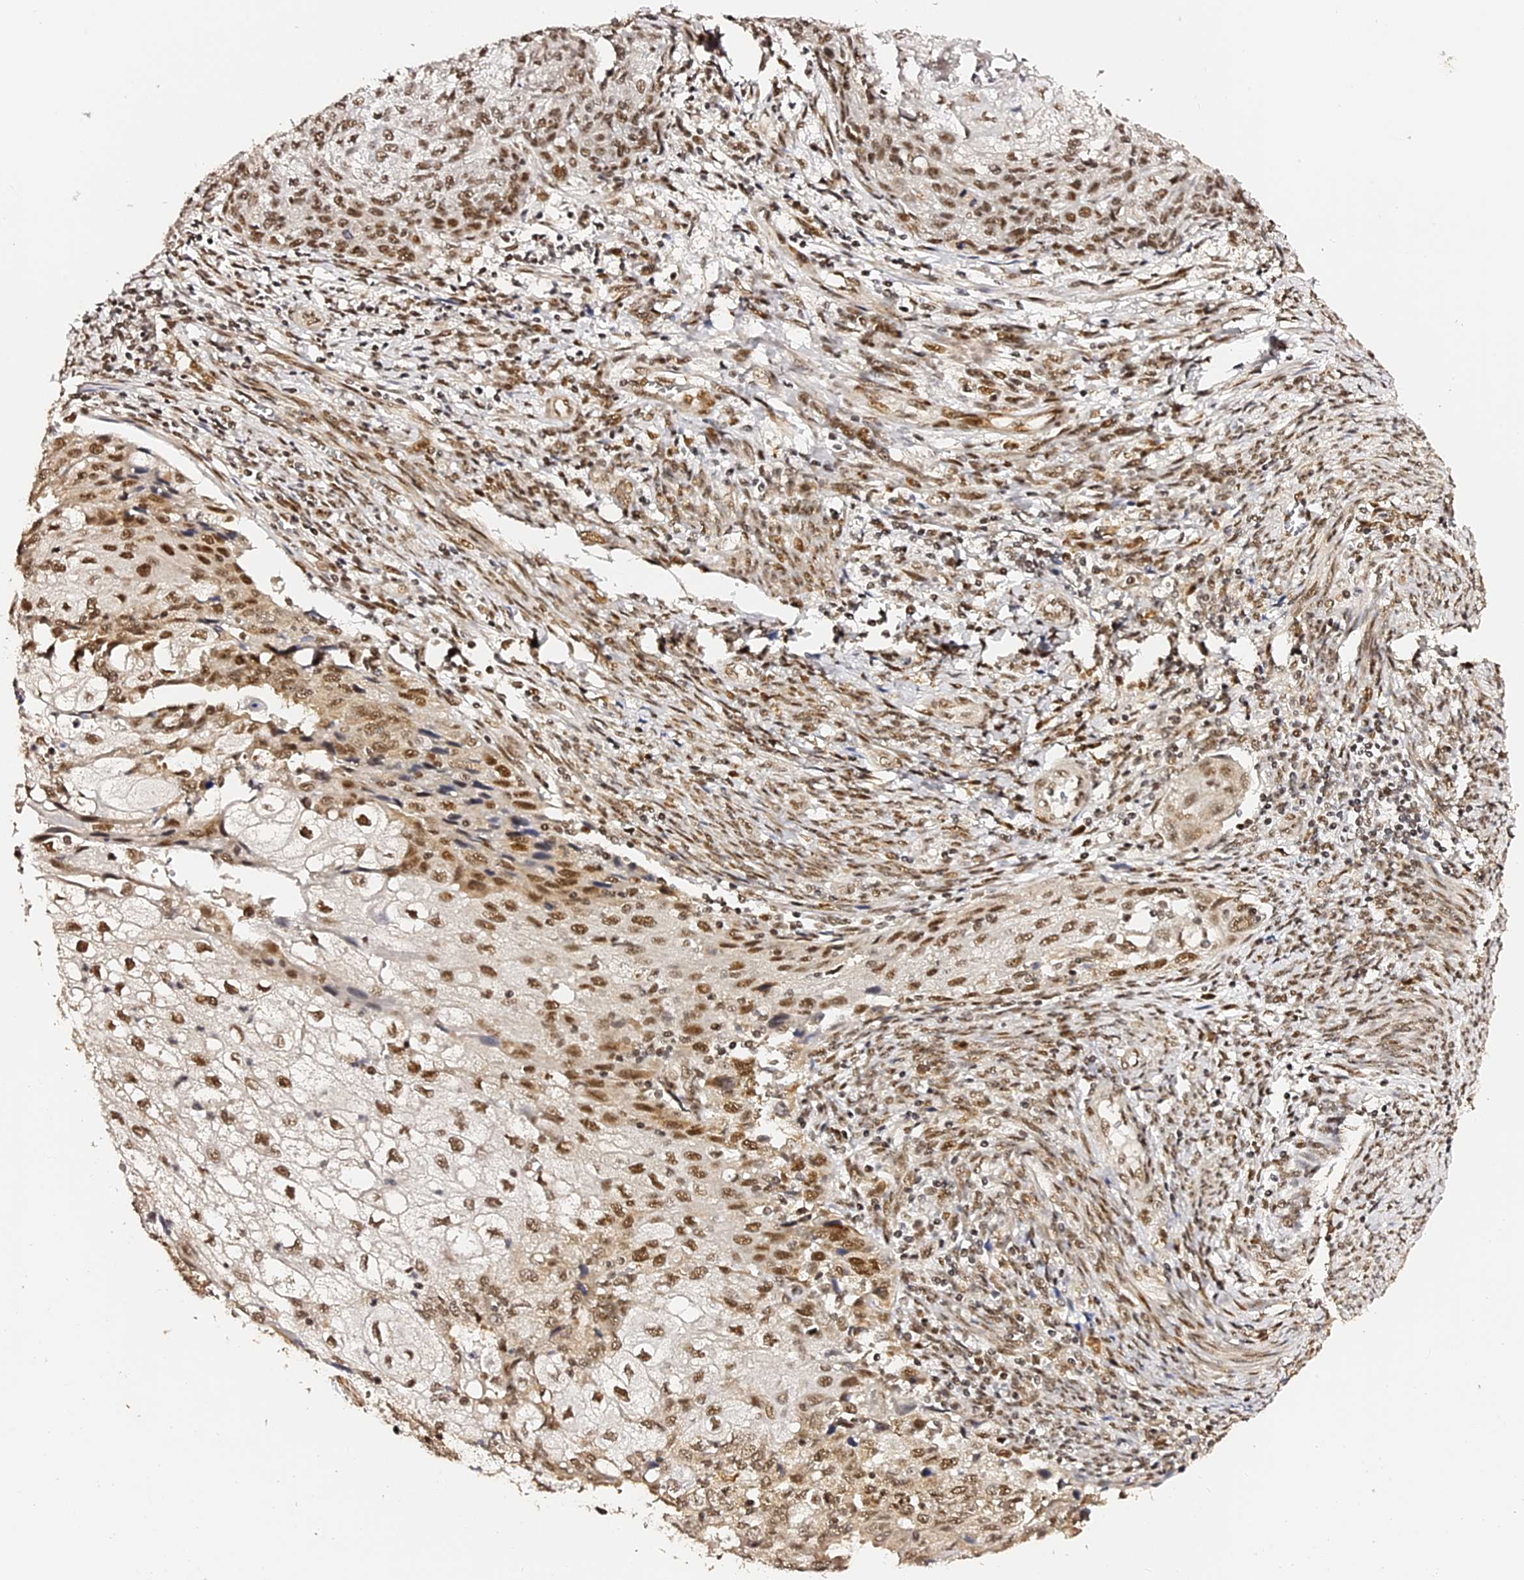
{"staining": {"intensity": "moderate", "quantity": ">75%", "location": "nuclear"}, "tissue": "cervical cancer", "cell_type": "Tumor cells", "image_type": "cancer", "snomed": [{"axis": "morphology", "description": "Squamous cell carcinoma, NOS"}, {"axis": "topography", "description": "Cervix"}], "caption": "Cervical squamous cell carcinoma tissue shows moderate nuclear positivity in approximately >75% of tumor cells", "gene": "MCRS1", "patient": {"sex": "female", "age": 67}}